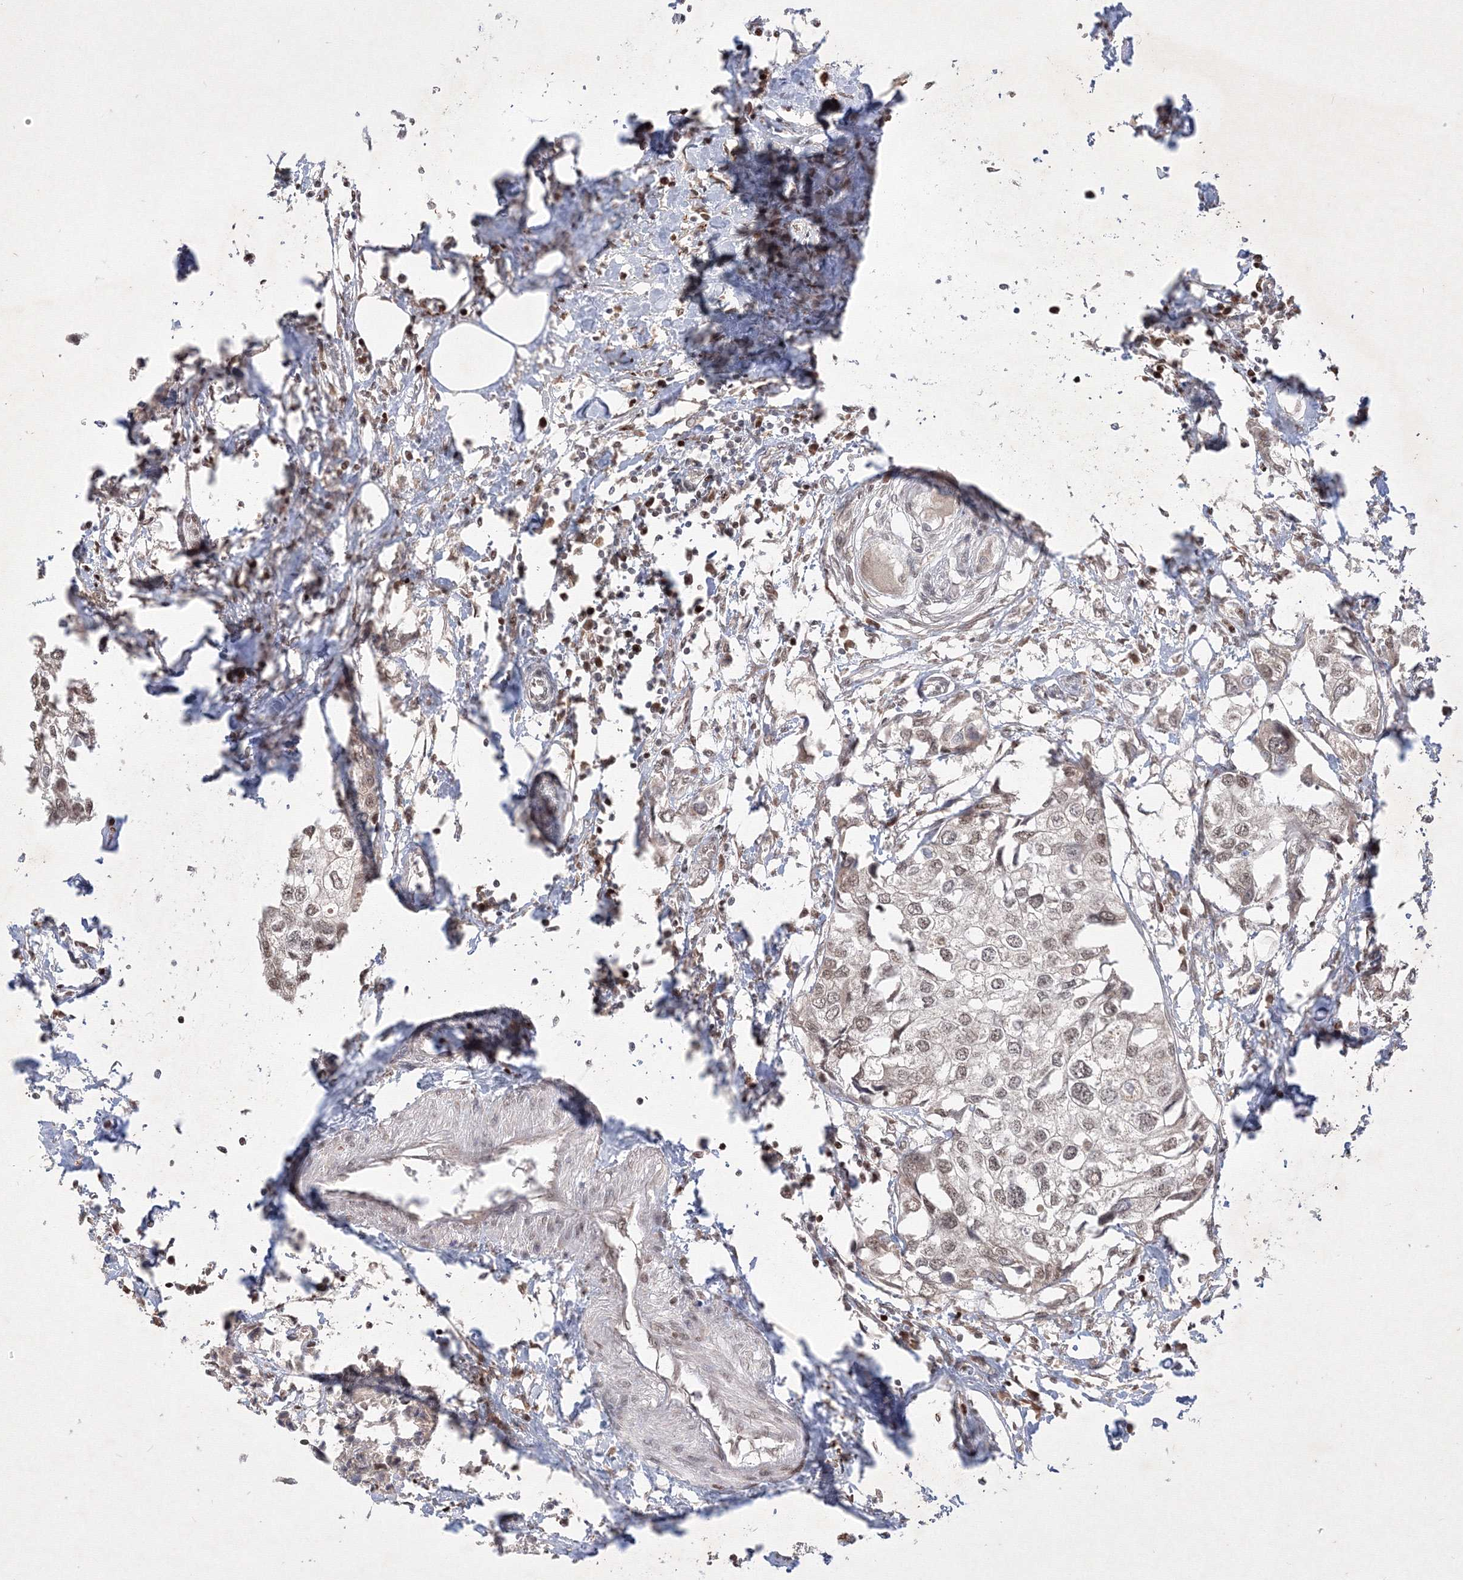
{"staining": {"intensity": "weak", "quantity": "25%-75%", "location": "nuclear"}, "tissue": "urothelial cancer", "cell_type": "Tumor cells", "image_type": "cancer", "snomed": [{"axis": "morphology", "description": "Urothelial carcinoma, High grade"}, {"axis": "topography", "description": "Urinary bladder"}], "caption": "DAB (3,3'-diaminobenzidine) immunohistochemical staining of human urothelial carcinoma (high-grade) displays weak nuclear protein staining in approximately 25%-75% of tumor cells. Nuclei are stained in blue.", "gene": "TAB1", "patient": {"sex": "male", "age": 64}}